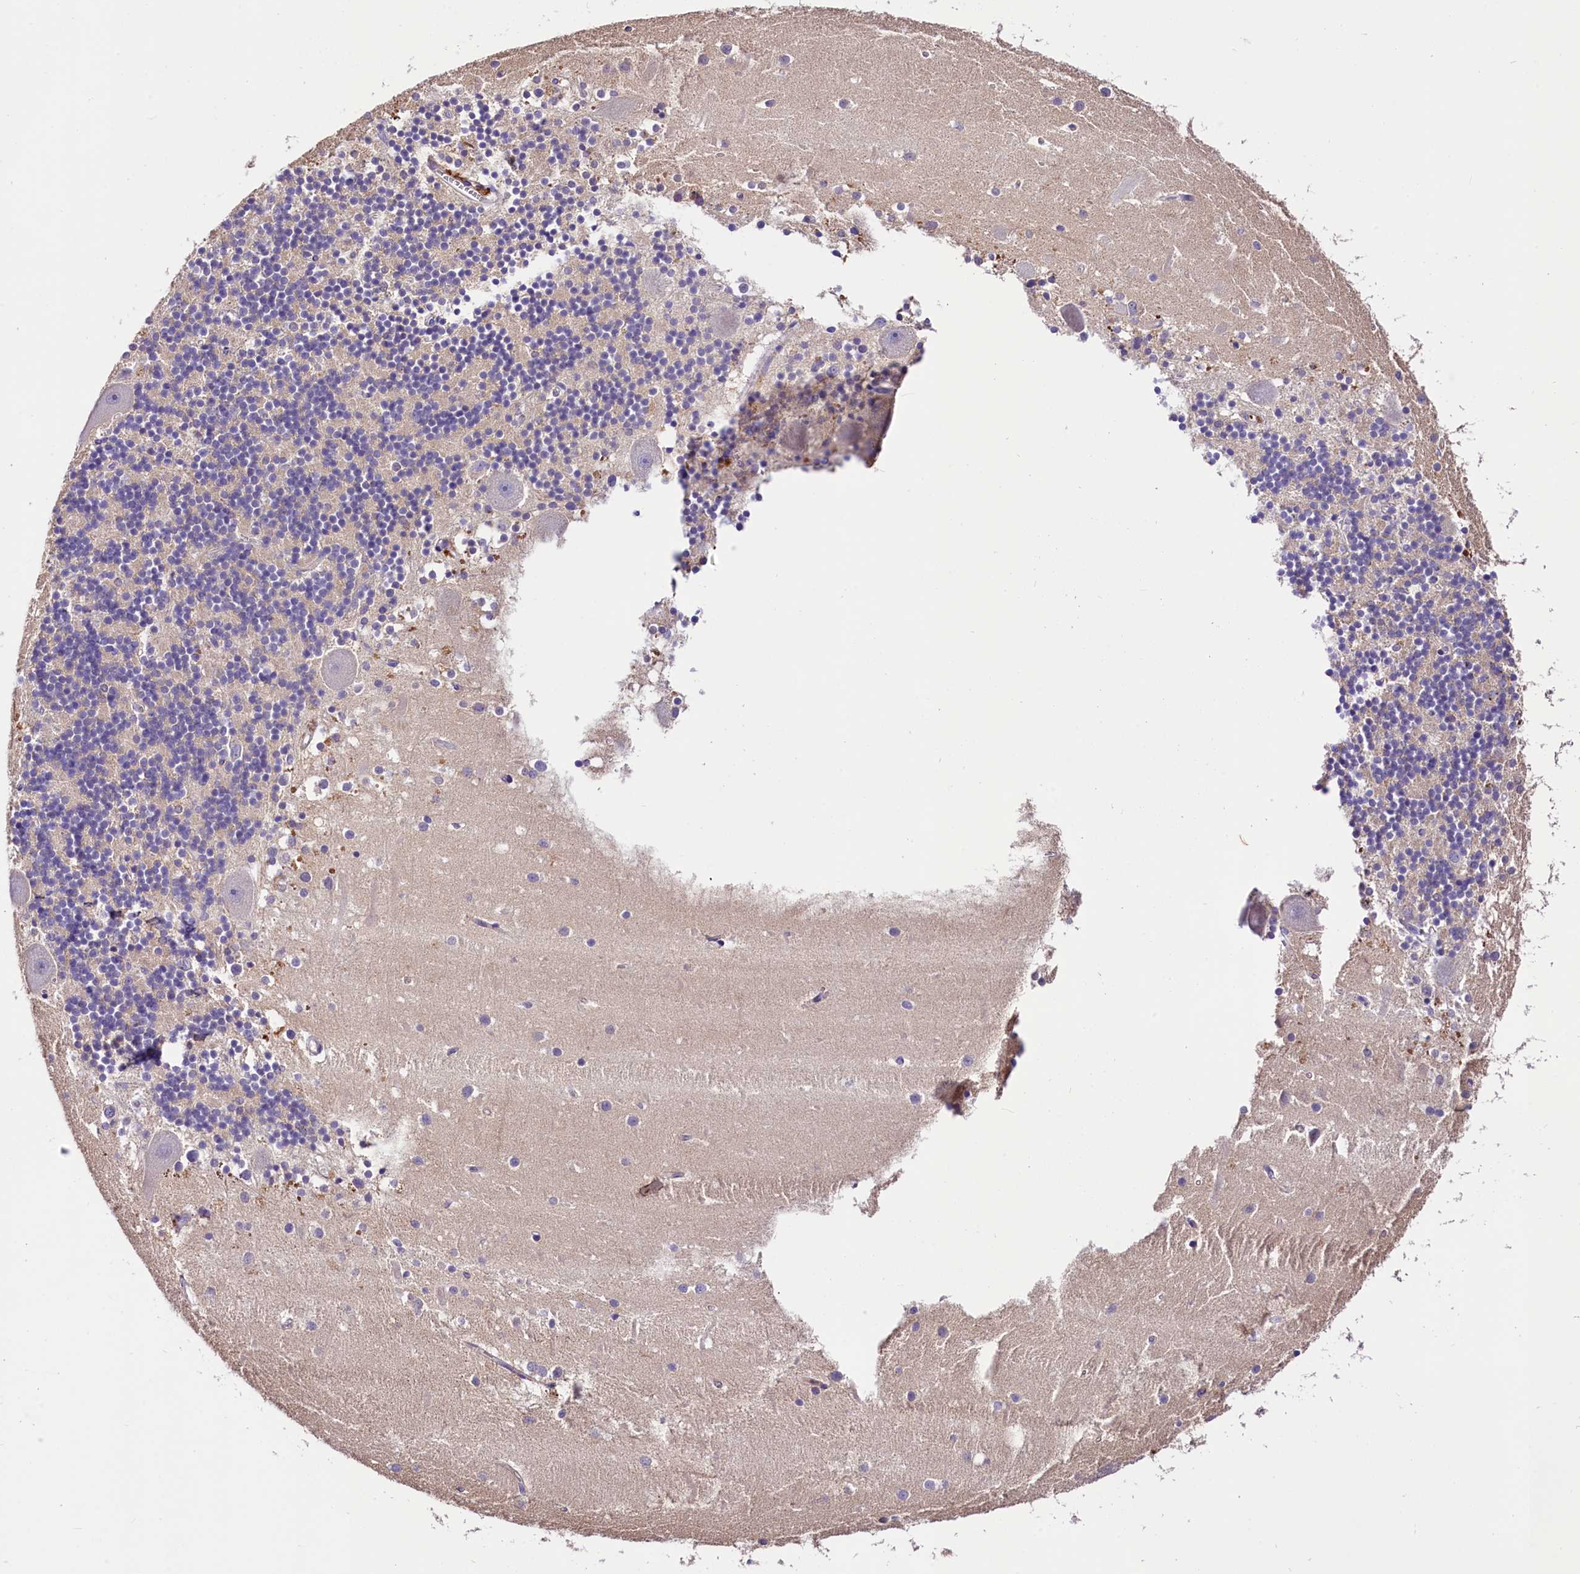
{"staining": {"intensity": "negative", "quantity": "none", "location": "none"}, "tissue": "cerebellum", "cell_type": "Cells in granular layer", "image_type": "normal", "snomed": [{"axis": "morphology", "description": "Normal tissue, NOS"}, {"axis": "topography", "description": "Cerebellum"}], "caption": "An immunohistochemistry (IHC) image of unremarkable cerebellum is shown. There is no staining in cells in granular layer of cerebellum.", "gene": "ARMC6", "patient": {"sex": "male", "age": 54}}